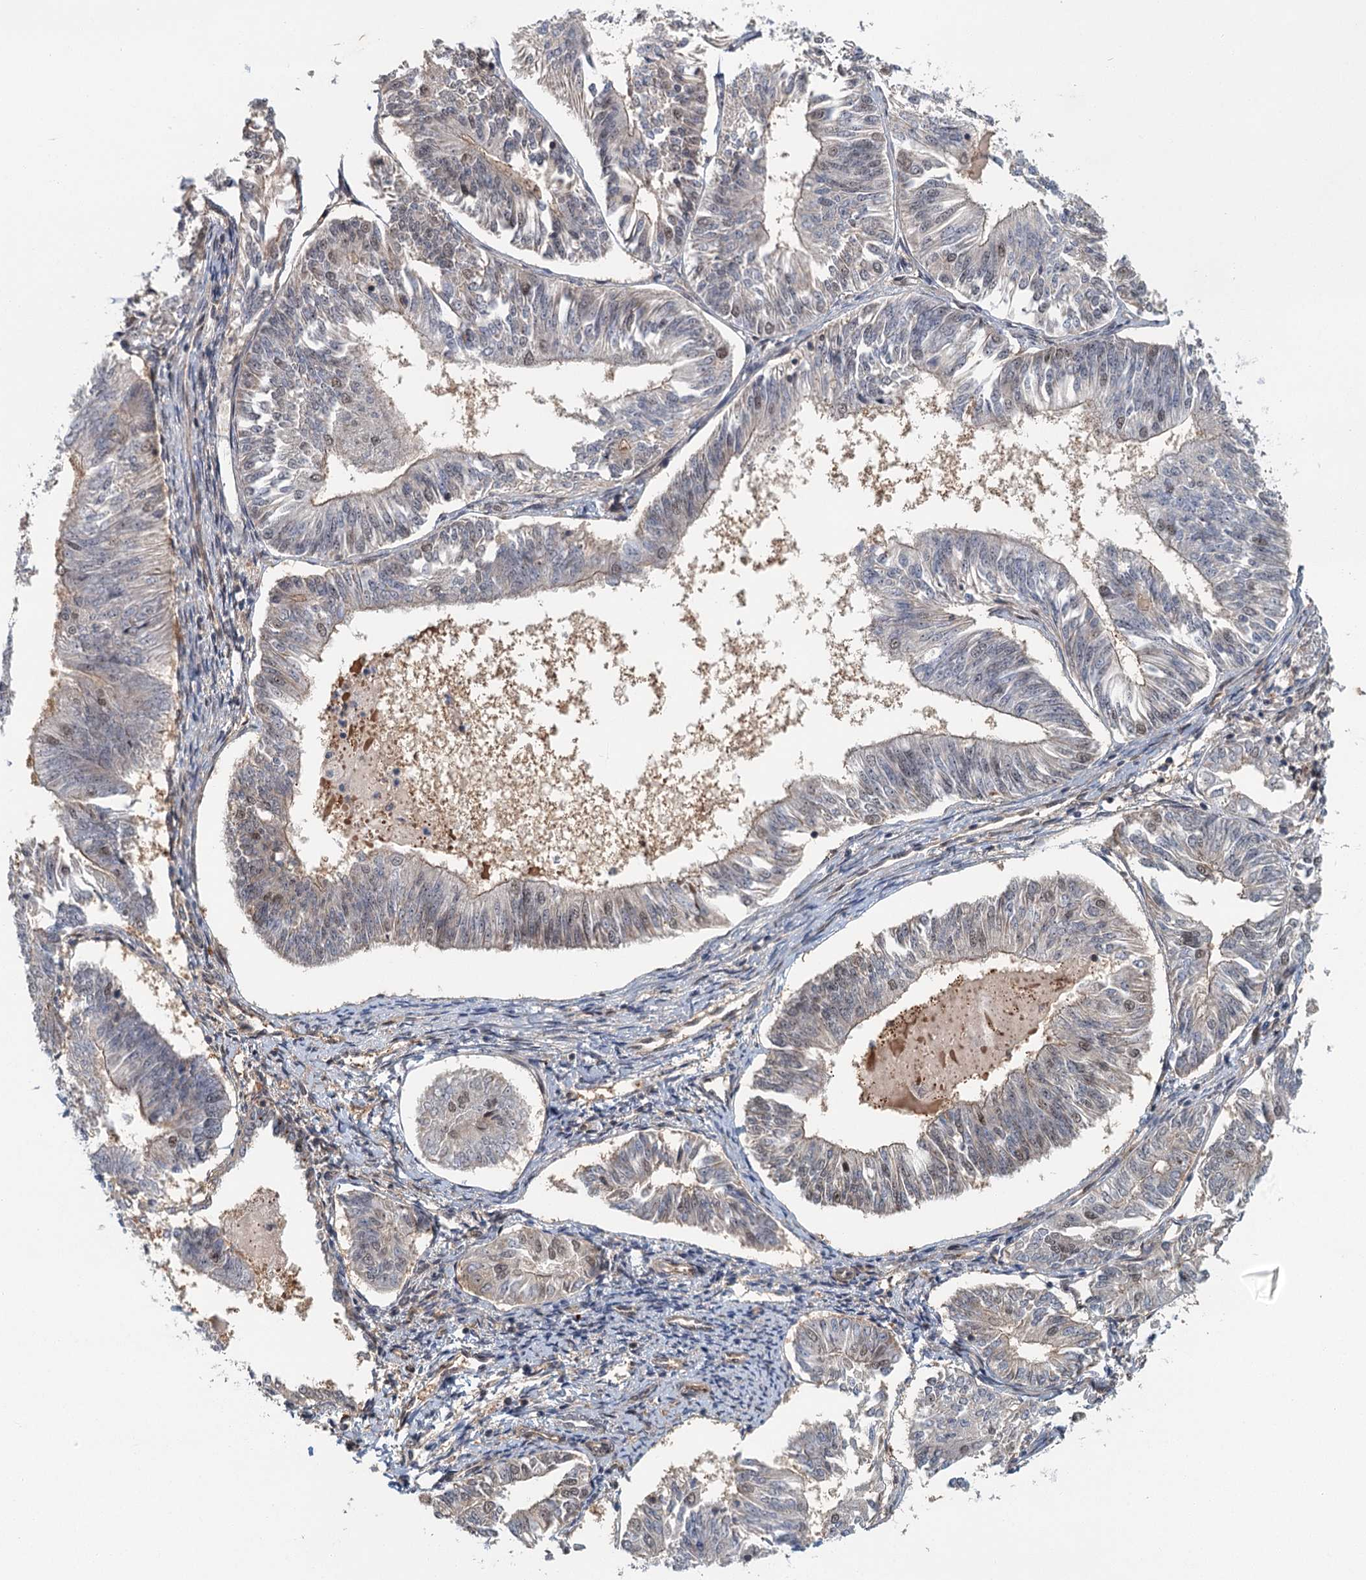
{"staining": {"intensity": "weak", "quantity": "<25%", "location": "nuclear"}, "tissue": "endometrial cancer", "cell_type": "Tumor cells", "image_type": "cancer", "snomed": [{"axis": "morphology", "description": "Adenocarcinoma, NOS"}, {"axis": "topography", "description": "Endometrium"}], "caption": "Histopathology image shows no protein staining in tumor cells of adenocarcinoma (endometrial) tissue. (Brightfield microscopy of DAB immunohistochemistry (IHC) at high magnification).", "gene": "TAS2R42", "patient": {"sex": "female", "age": 58}}